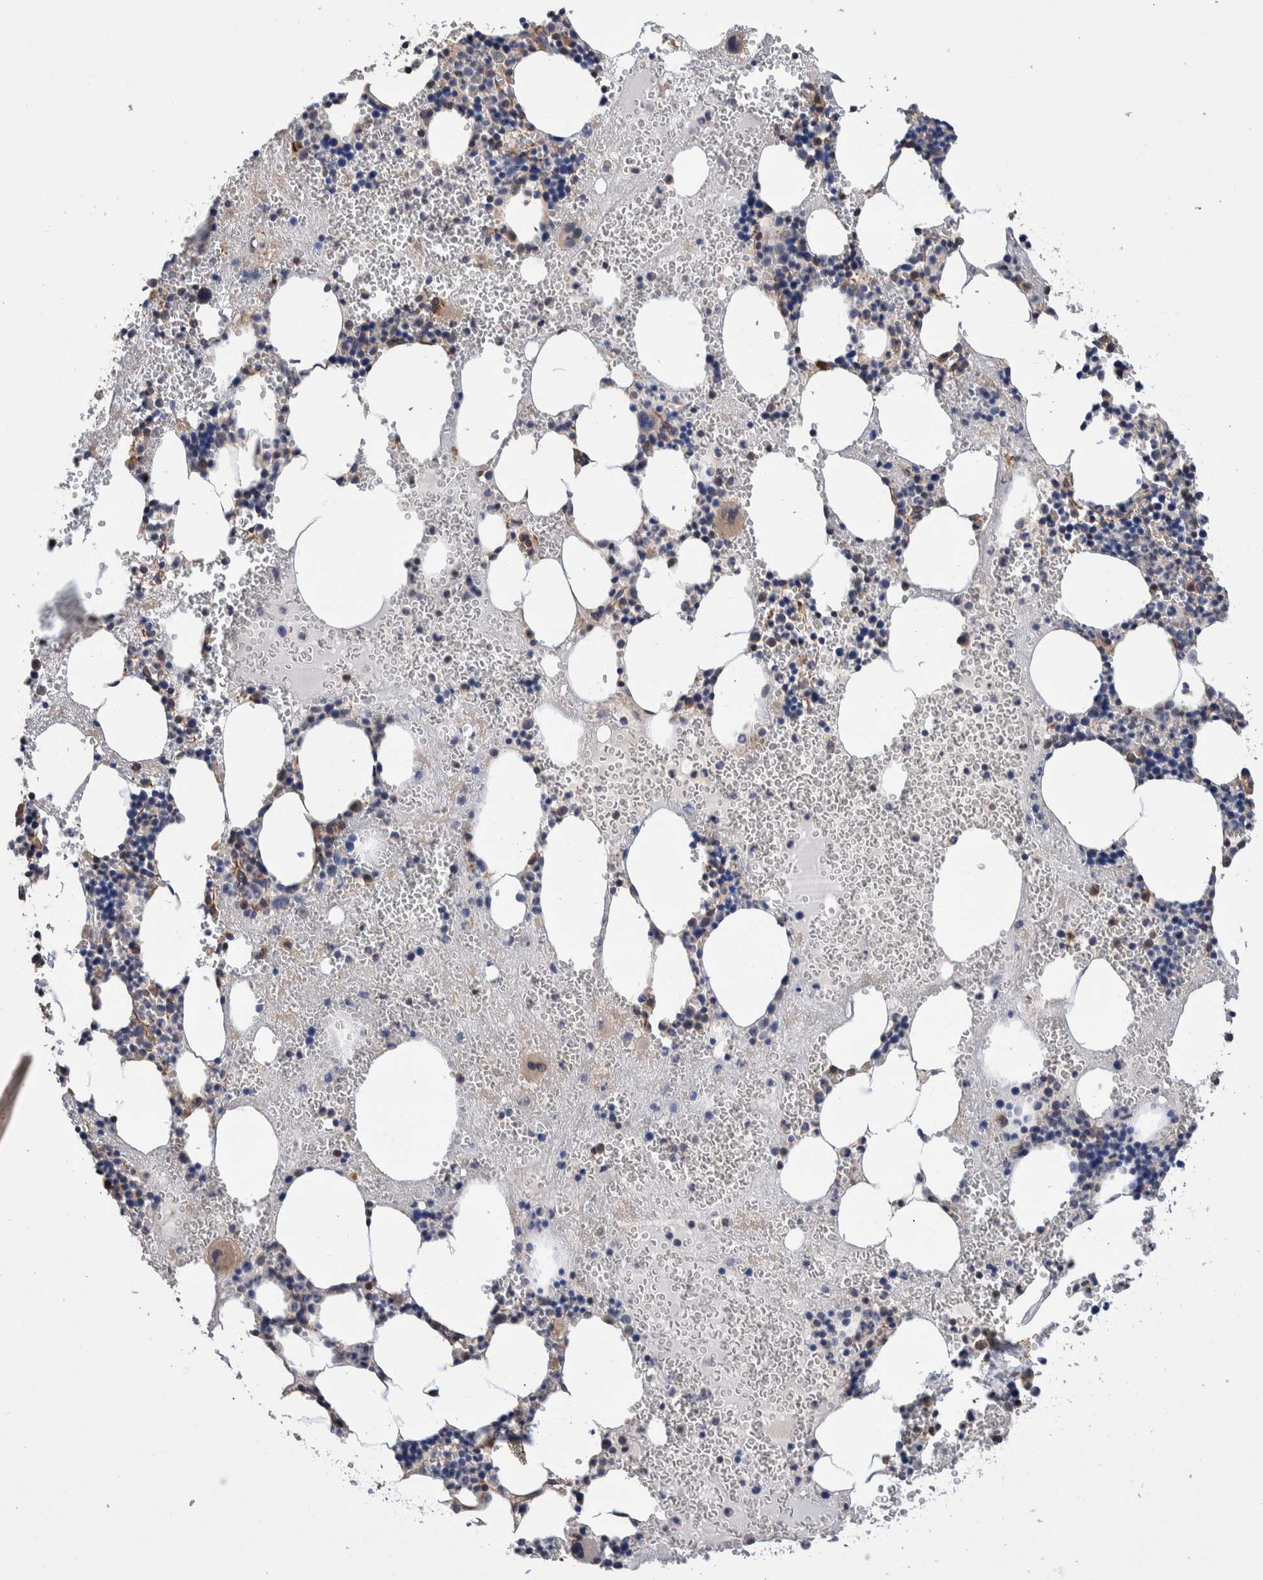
{"staining": {"intensity": "weak", "quantity": ">75%", "location": "cytoplasmic/membranous"}, "tissue": "bone marrow", "cell_type": "Hematopoietic cells", "image_type": "normal", "snomed": [{"axis": "morphology", "description": "Normal tissue, NOS"}, {"axis": "morphology", "description": "Inflammation, NOS"}, {"axis": "topography", "description": "Bone marrow"}], "caption": "The photomicrograph exhibits immunohistochemical staining of normal bone marrow. There is weak cytoplasmic/membranous staining is seen in about >75% of hematopoietic cells. (brown staining indicates protein expression, while blue staining denotes nuclei).", "gene": "SLC45A4", "patient": {"sex": "female", "age": 67}}